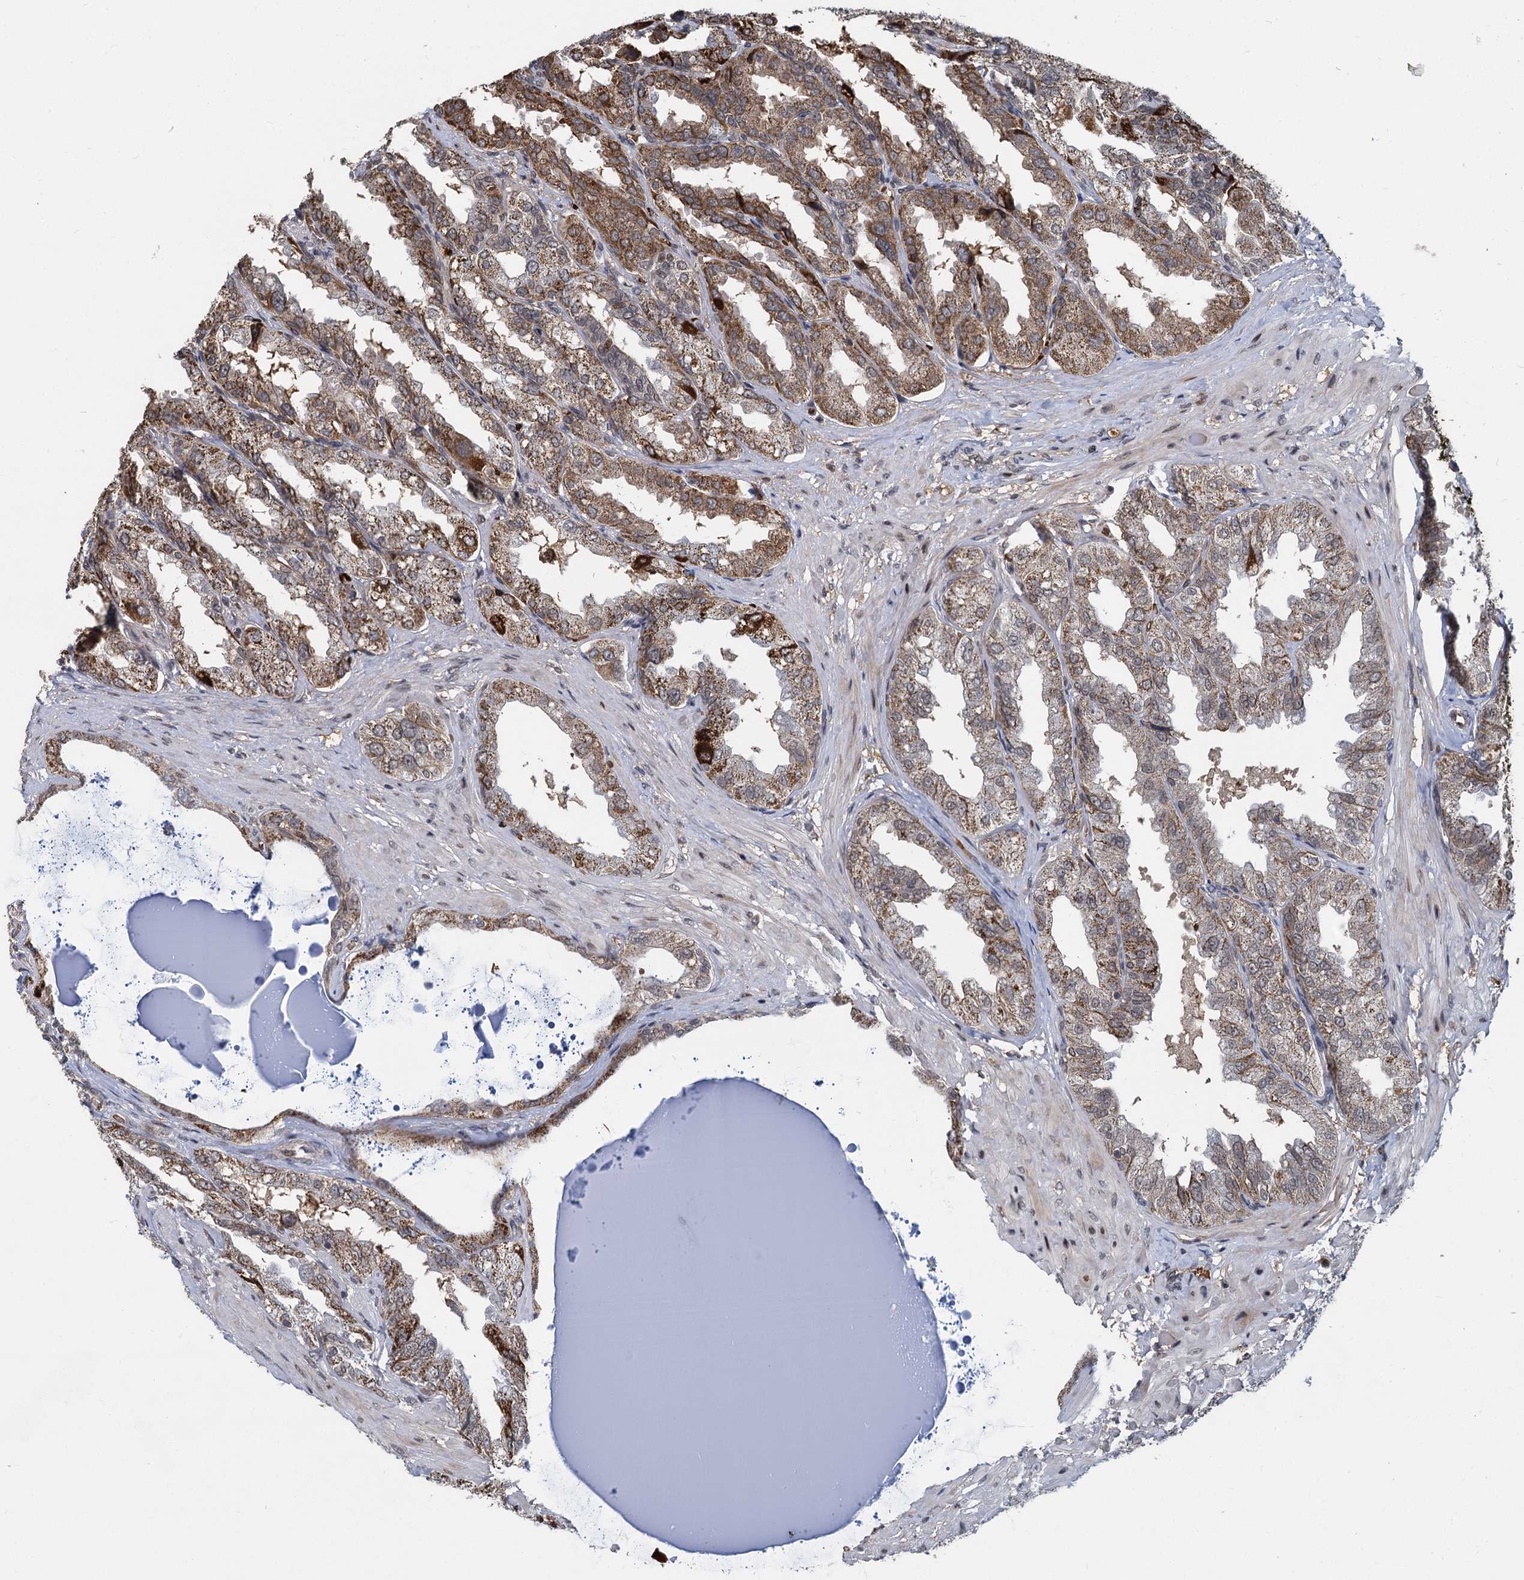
{"staining": {"intensity": "strong", "quantity": "25%-75%", "location": "cytoplasmic/membranous"}, "tissue": "seminal vesicle", "cell_type": "Glandular cells", "image_type": "normal", "snomed": [{"axis": "morphology", "description": "Normal tissue, NOS"}, {"axis": "topography", "description": "Seminal veicle"}], "caption": "A brown stain highlights strong cytoplasmic/membranous staining of a protein in glandular cells of normal human seminal vesicle. (DAB (3,3'-diaminobenzidine) = brown stain, brightfield microscopy at high magnification).", "gene": "FANCI", "patient": {"sex": "male", "age": 63}}